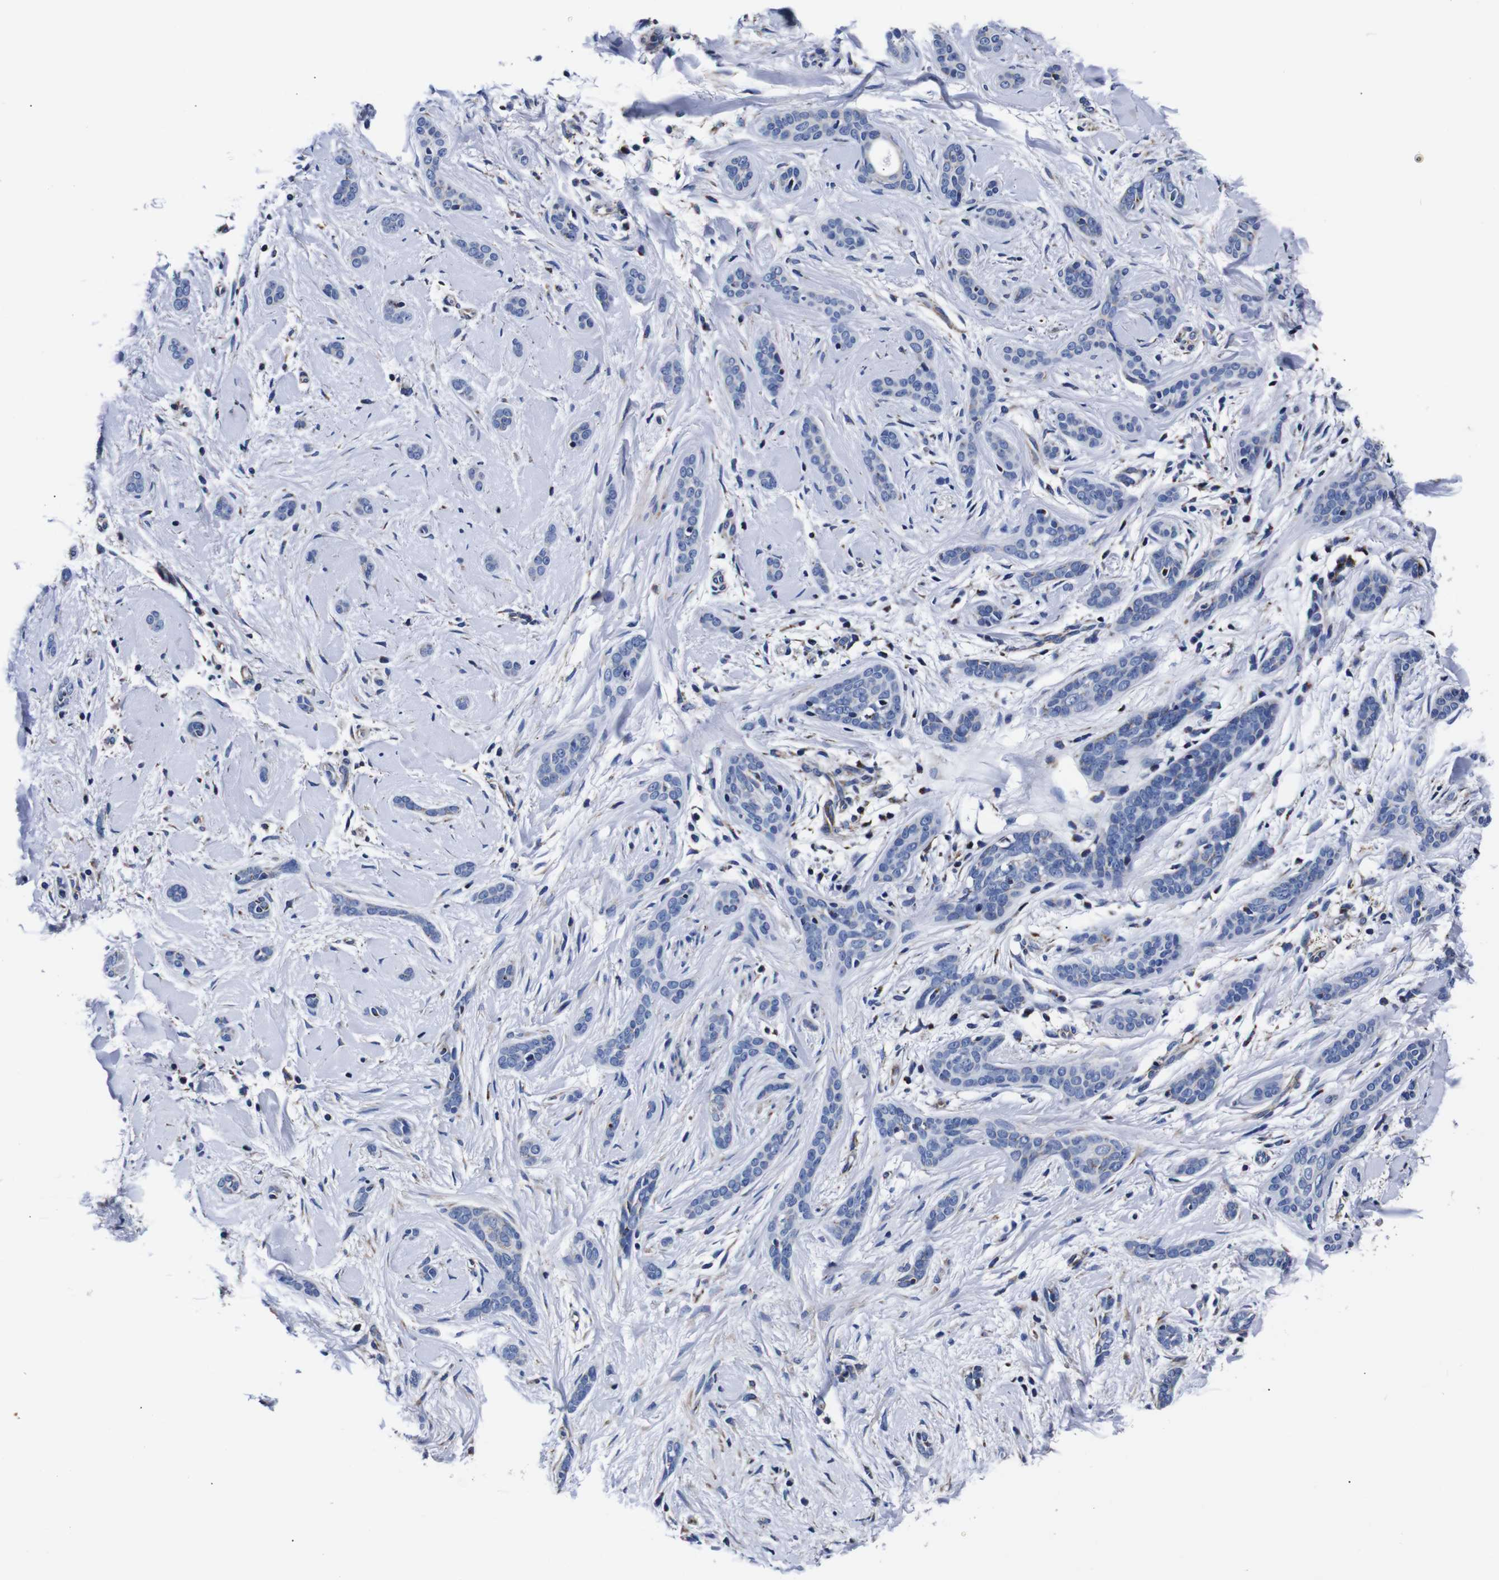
{"staining": {"intensity": "negative", "quantity": "none", "location": "none"}, "tissue": "skin cancer", "cell_type": "Tumor cells", "image_type": "cancer", "snomed": [{"axis": "morphology", "description": "Basal cell carcinoma"}, {"axis": "morphology", "description": "Adnexal tumor, benign"}, {"axis": "topography", "description": "Skin"}], "caption": "This photomicrograph is of skin cancer stained with IHC to label a protein in brown with the nuclei are counter-stained blue. There is no expression in tumor cells.", "gene": "FKBP9", "patient": {"sex": "female", "age": 42}}